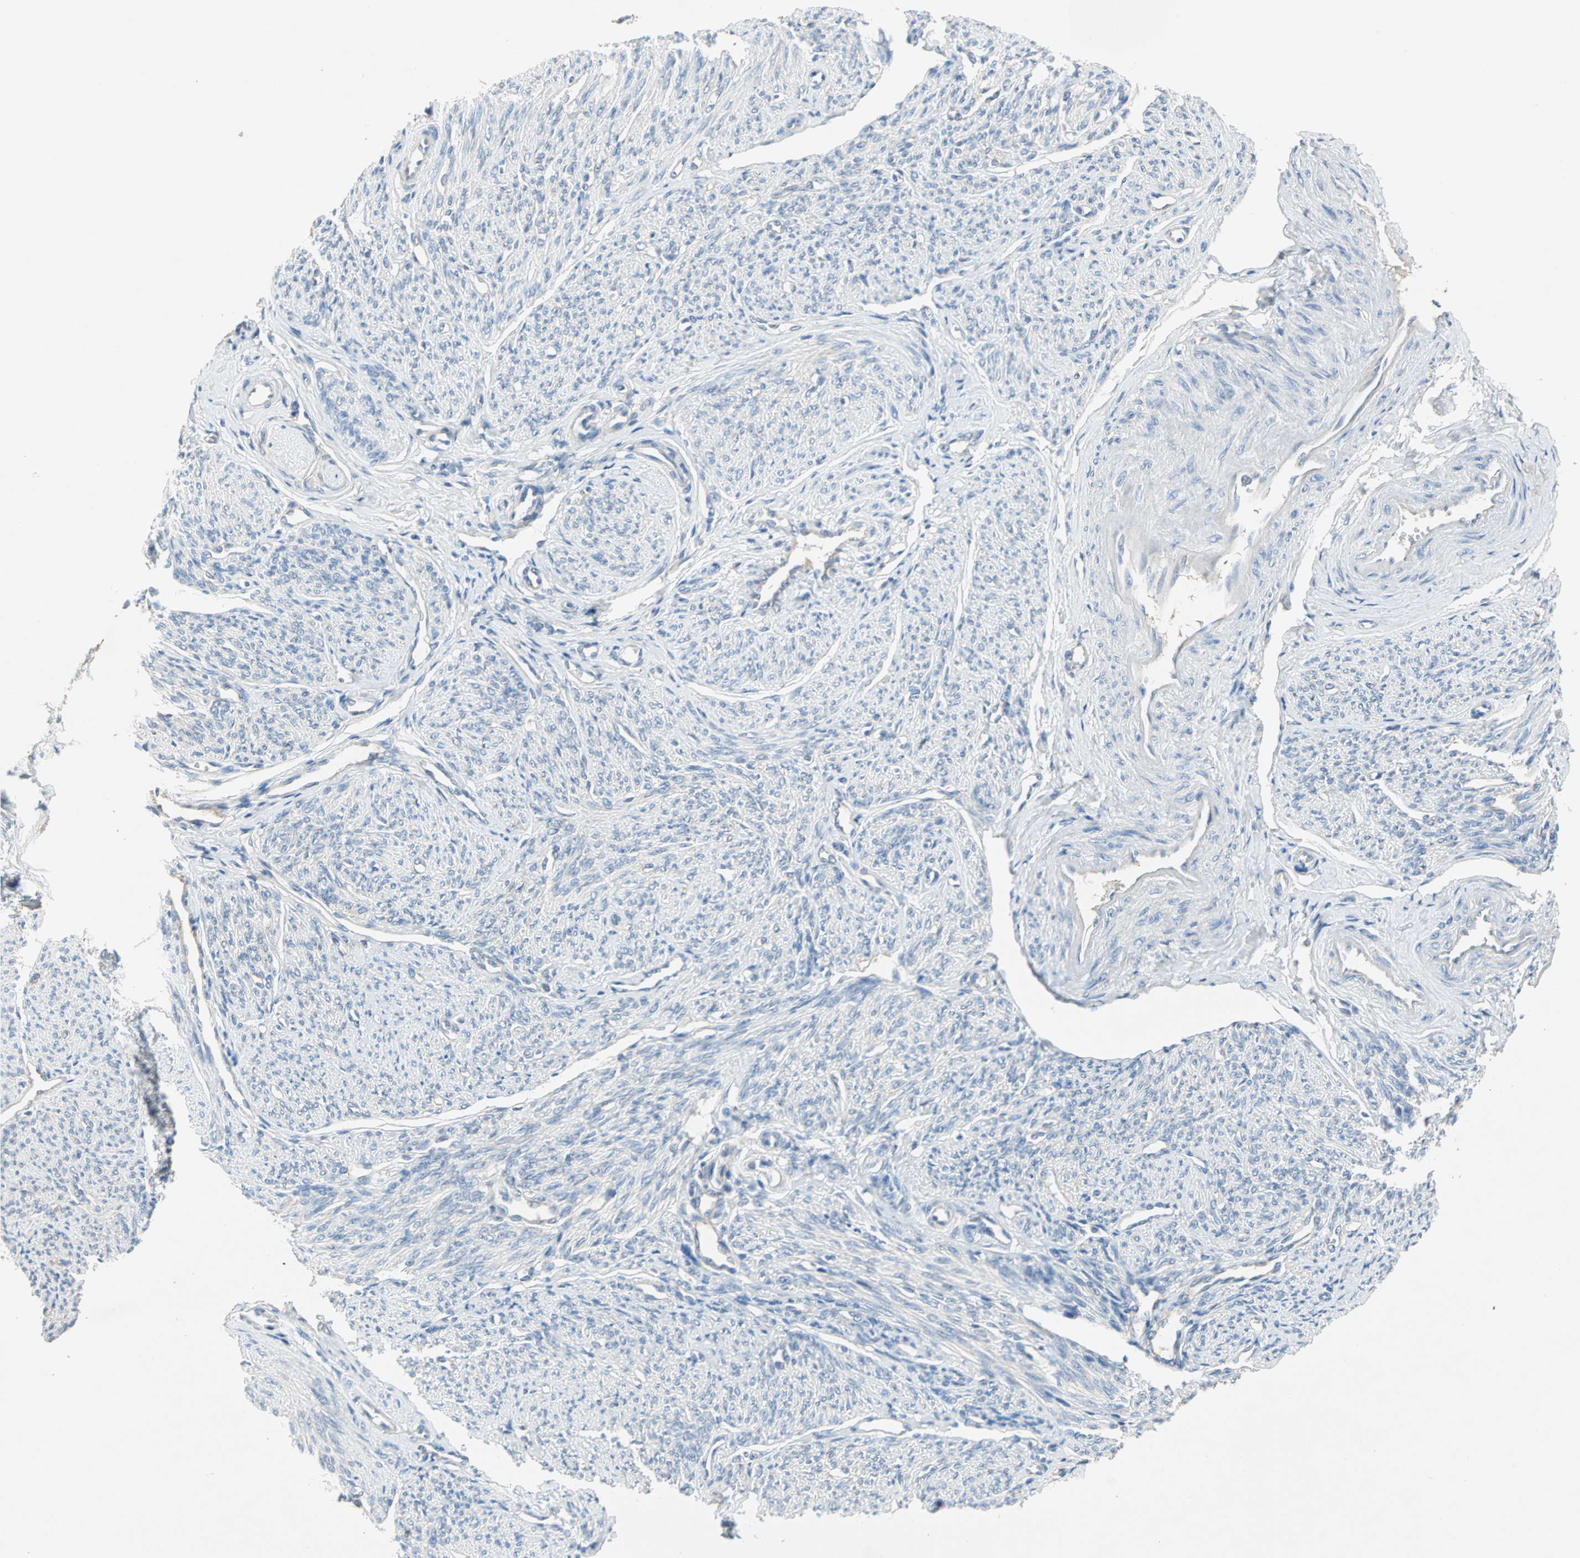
{"staining": {"intensity": "negative", "quantity": "none", "location": "none"}, "tissue": "smooth muscle", "cell_type": "Smooth muscle cells", "image_type": "normal", "snomed": [{"axis": "morphology", "description": "Normal tissue, NOS"}, {"axis": "topography", "description": "Smooth muscle"}], "caption": "Immunohistochemistry (IHC) of normal smooth muscle demonstrates no expression in smooth muscle cells.", "gene": "MPI", "patient": {"sex": "female", "age": 65}}